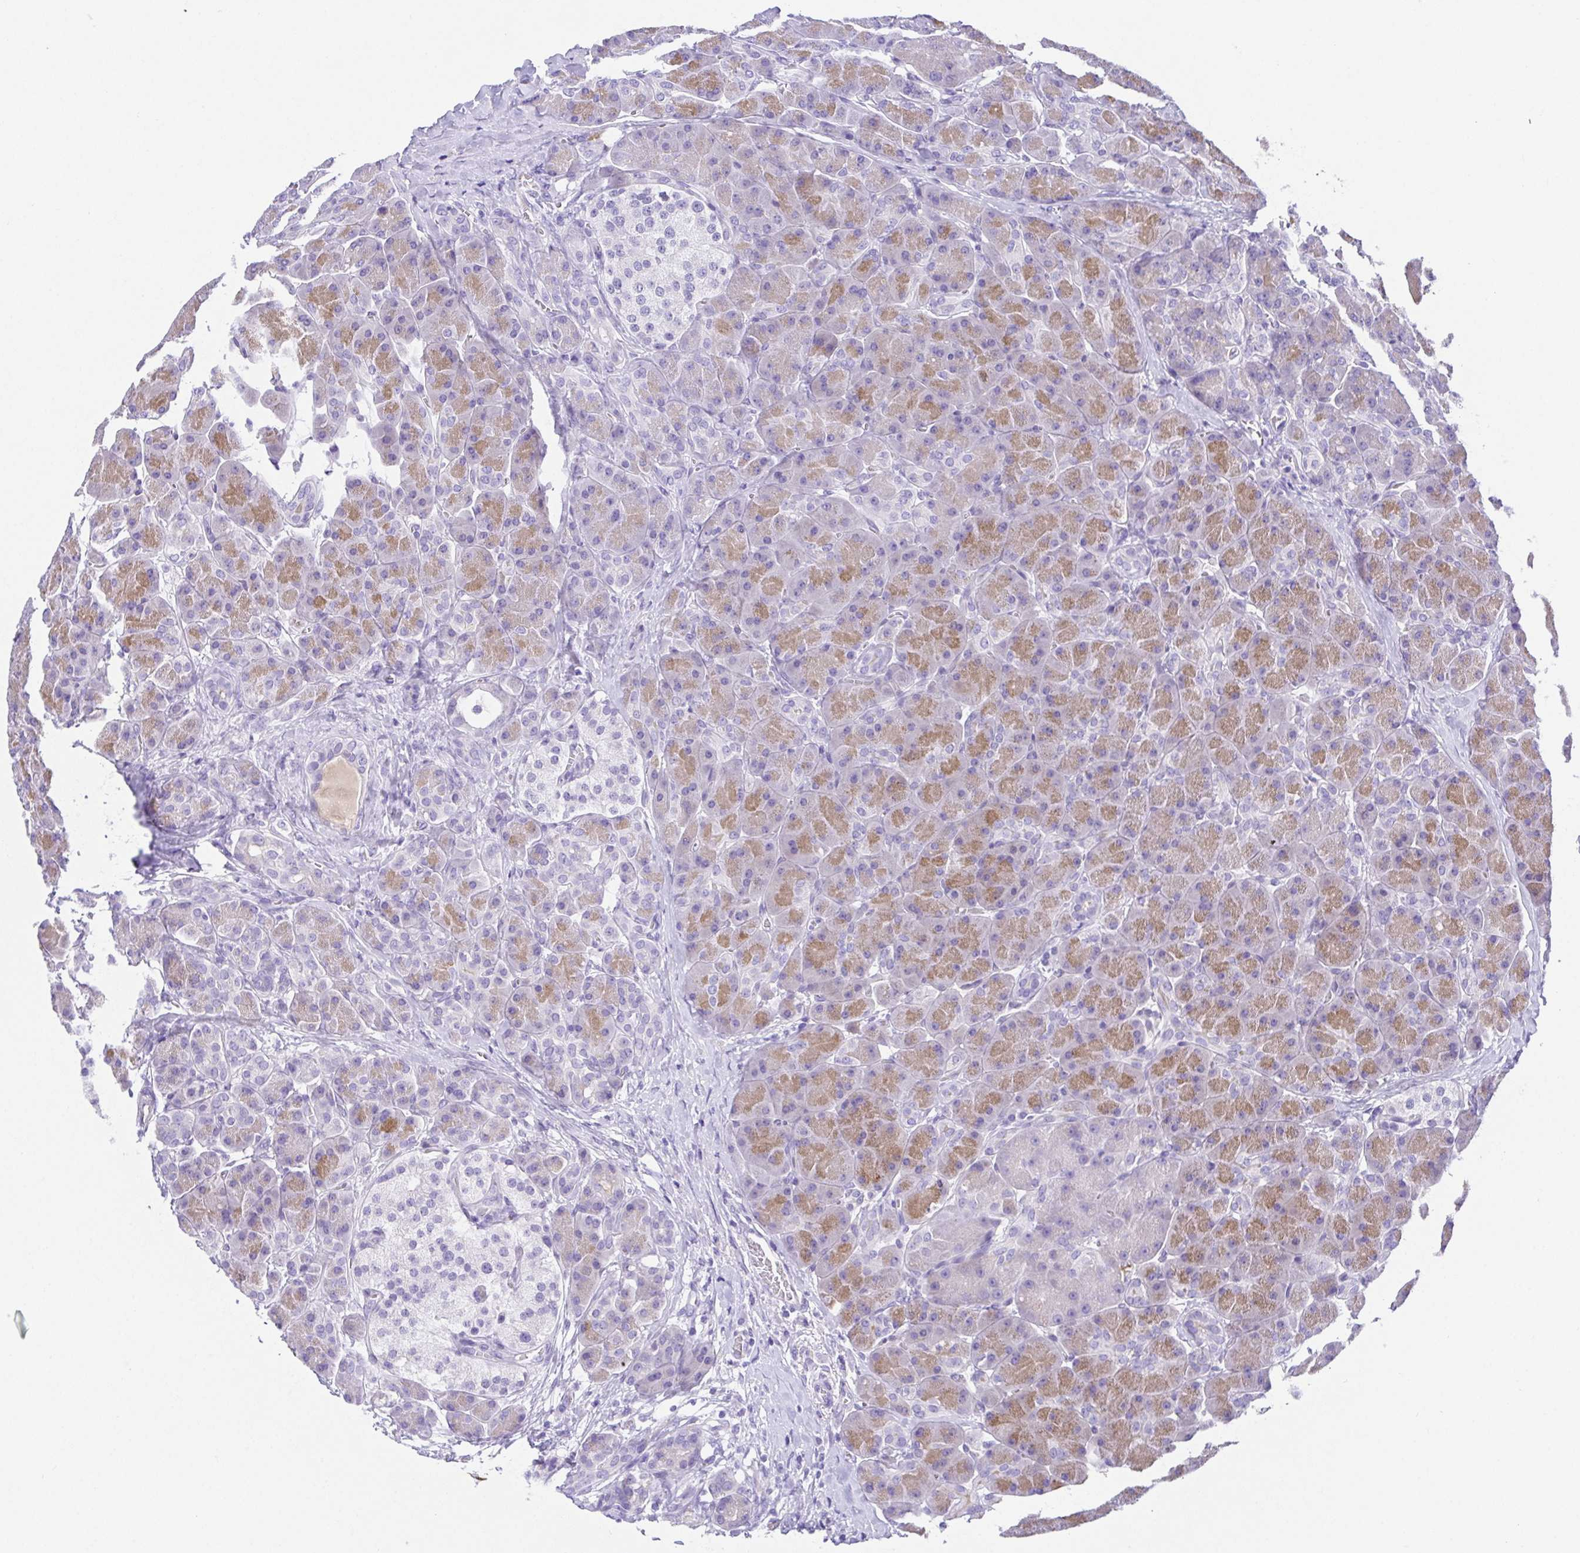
{"staining": {"intensity": "moderate", "quantity": "25%-75%", "location": "cytoplasmic/membranous"}, "tissue": "pancreas", "cell_type": "Exocrine glandular cells", "image_type": "normal", "snomed": [{"axis": "morphology", "description": "Normal tissue, NOS"}, {"axis": "topography", "description": "Pancreas"}], "caption": "Immunohistochemistry micrograph of unremarkable pancreas: human pancreas stained using immunohistochemistry demonstrates medium levels of moderate protein expression localized specifically in the cytoplasmic/membranous of exocrine glandular cells, appearing as a cytoplasmic/membranous brown color.", "gene": "SPATA4", "patient": {"sex": "male", "age": 55}}